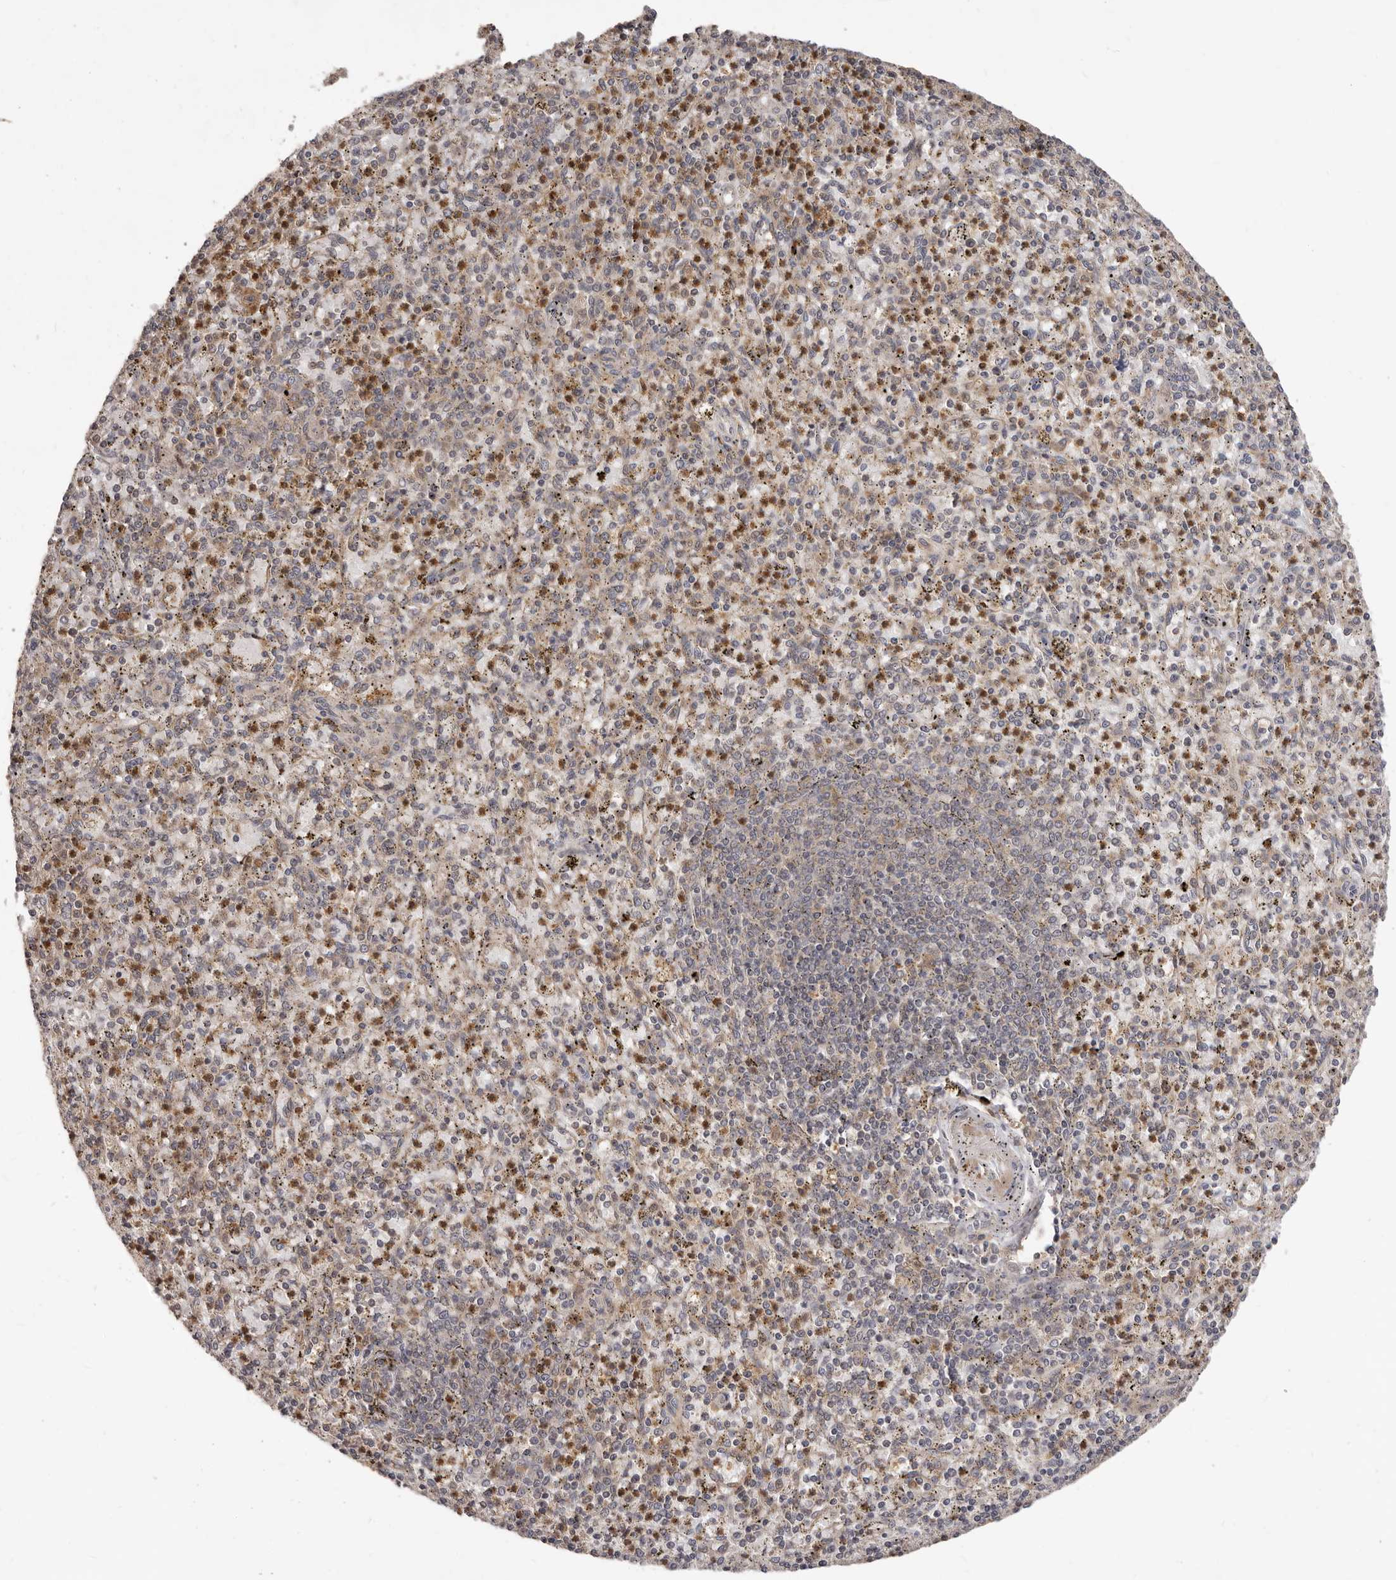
{"staining": {"intensity": "moderate", "quantity": "25%-75%", "location": "cytoplasmic/membranous"}, "tissue": "spleen", "cell_type": "Cells in red pulp", "image_type": "normal", "snomed": [{"axis": "morphology", "description": "Normal tissue, NOS"}, {"axis": "topography", "description": "Spleen"}], "caption": "Immunohistochemical staining of normal human spleen exhibits 25%-75% levels of moderate cytoplasmic/membranous protein positivity in about 25%-75% of cells in red pulp. (DAB IHC, brown staining for protein, blue staining for nuclei).", "gene": "RNF187", "patient": {"sex": "male", "age": 72}}